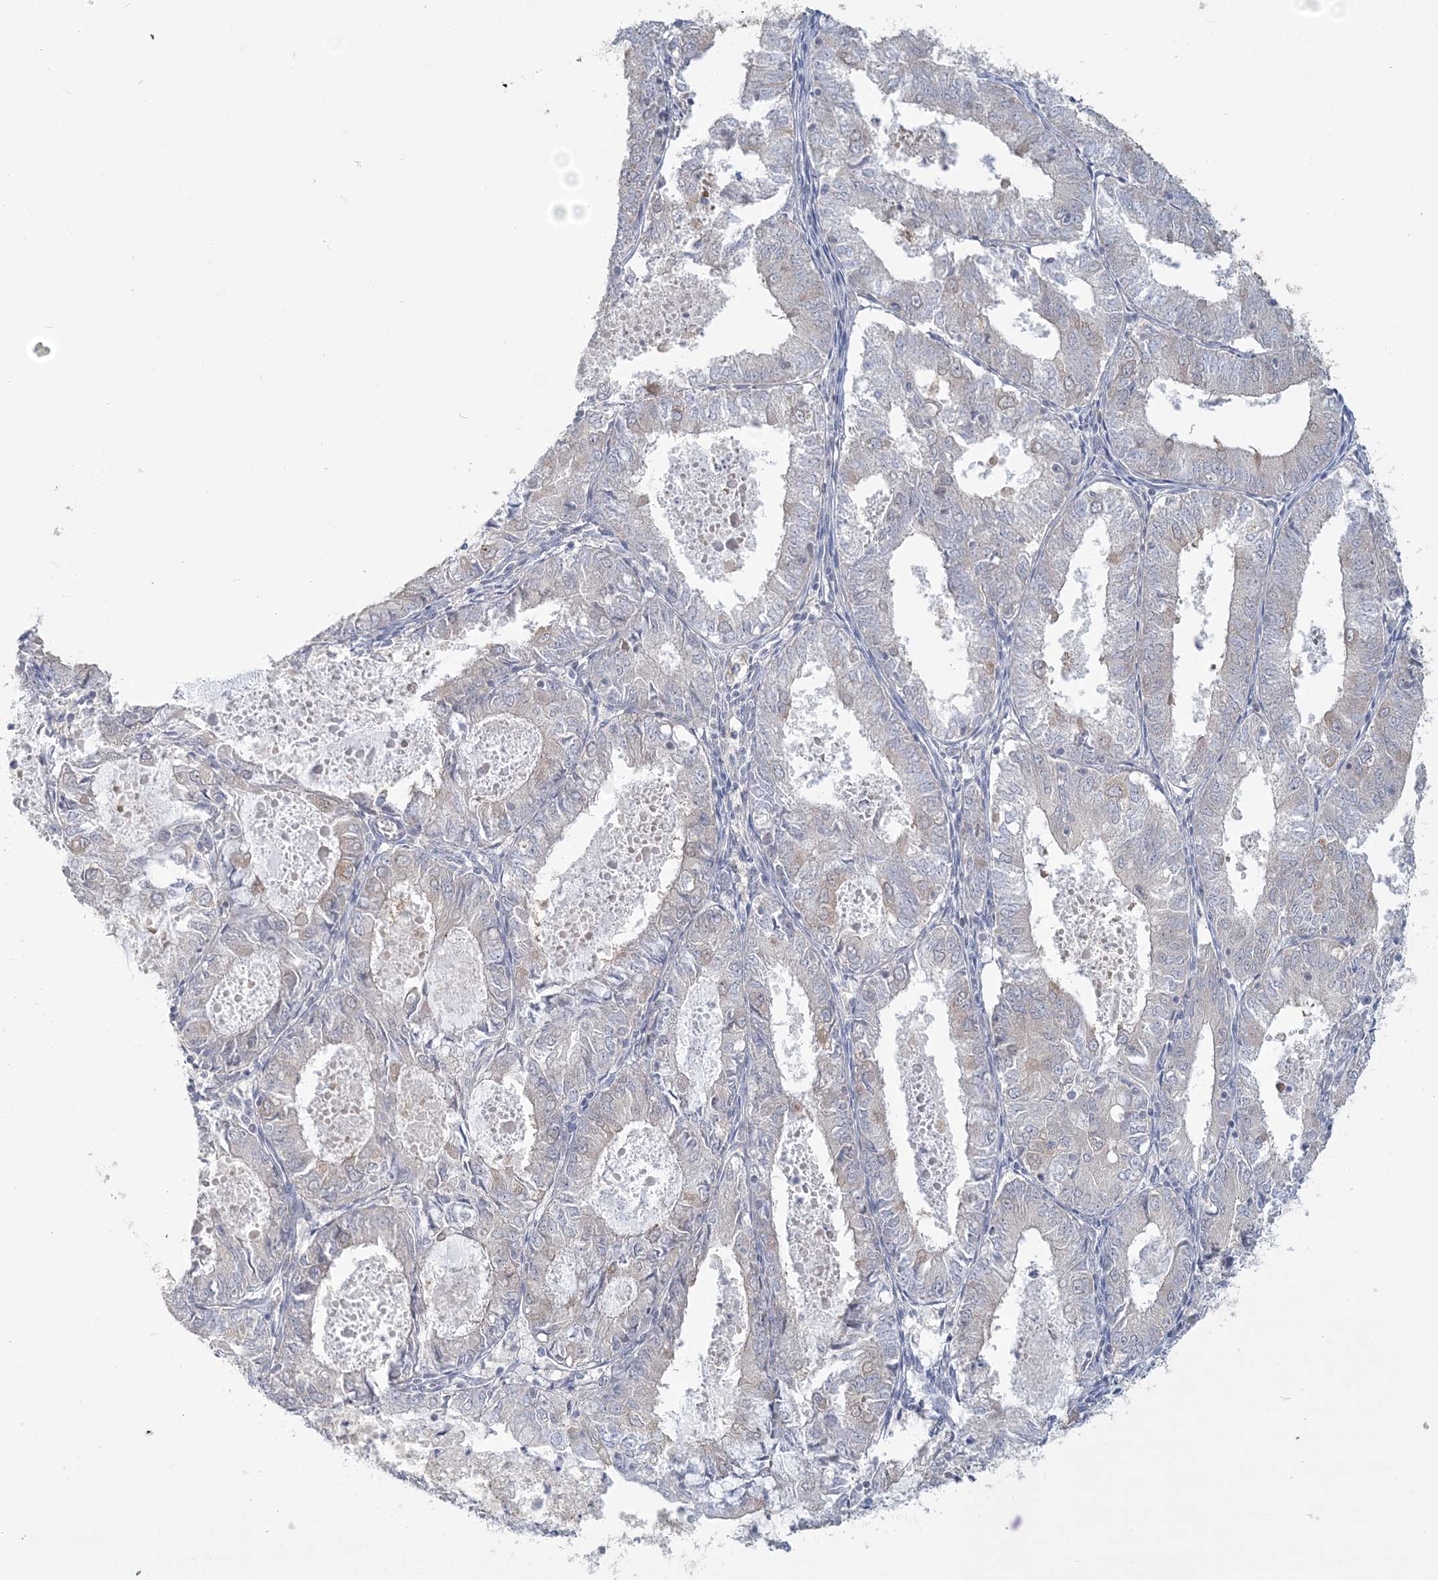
{"staining": {"intensity": "weak", "quantity": "<25%", "location": "cytoplasmic/membranous"}, "tissue": "endometrial cancer", "cell_type": "Tumor cells", "image_type": "cancer", "snomed": [{"axis": "morphology", "description": "Adenocarcinoma, NOS"}, {"axis": "topography", "description": "Endometrium"}], "caption": "IHC micrograph of neoplastic tissue: human endometrial cancer (adenocarcinoma) stained with DAB demonstrates no significant protein staining in tumor cells.", "gene": "ANKS1A", "patient": {"sex": "female", "age": 57}}